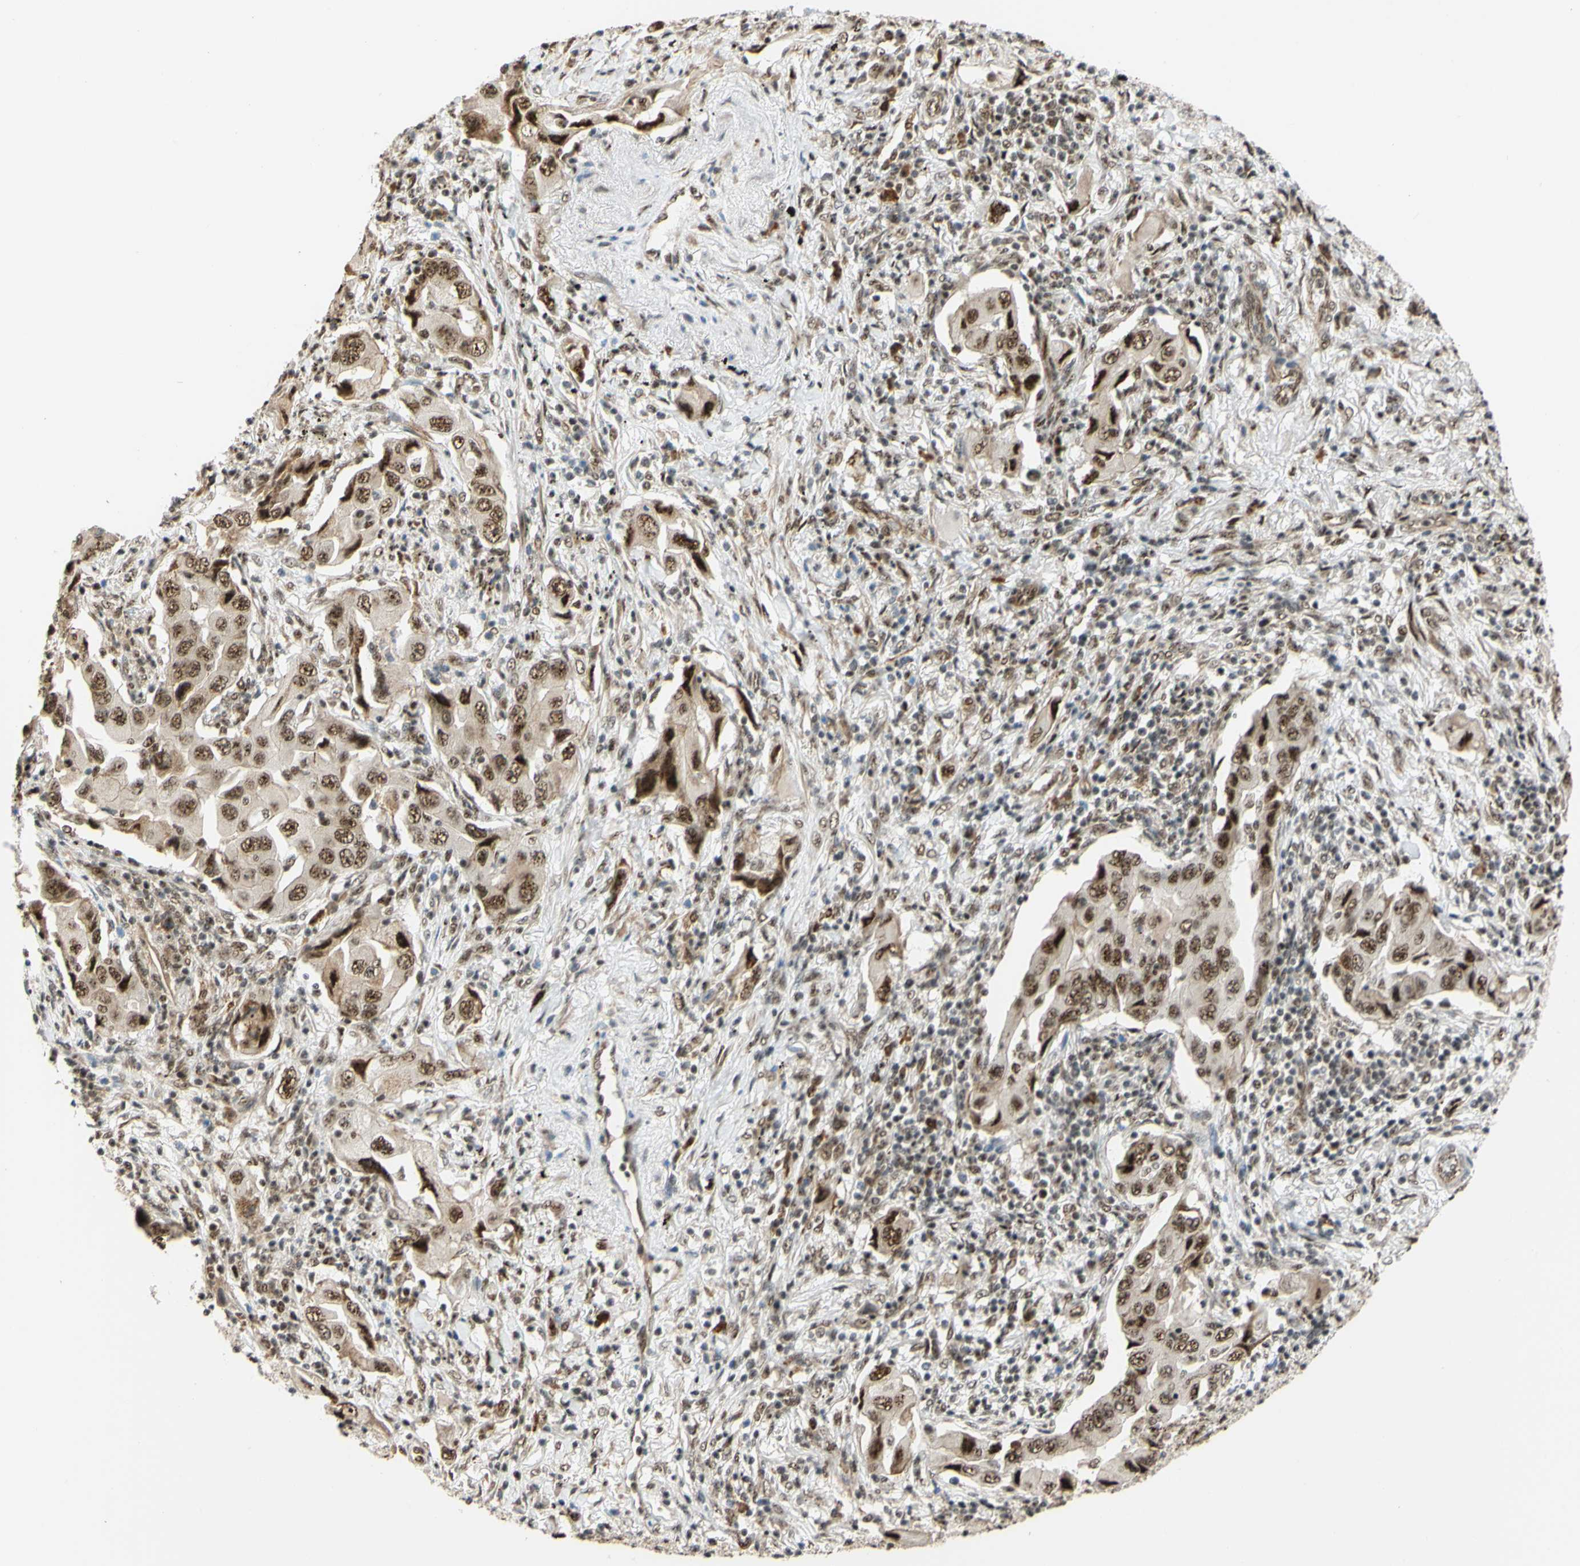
{"staining": {"intensity": "moderate", "quantity": ">75%", "location": "nuclear"}, "tissue": "lung cancer", "cell_type": "Tumor cells", "image_type": "cancer", "snomed": [{"axis": "morphology", "description": "Adenocarcinoma, NOS"}, {"axis": "topography", "description": "Lung"}], "caption": "Lung adenocarcinoma tissue demonstrates moderate nuclear expression in approximately >75% of tumor cells, visualized by immunohistochemistry. (Brightfield microscopy of DAB IHC at high magnification).", "gene": "SAP18", "patient": {"sex": "female", "age": 65}}